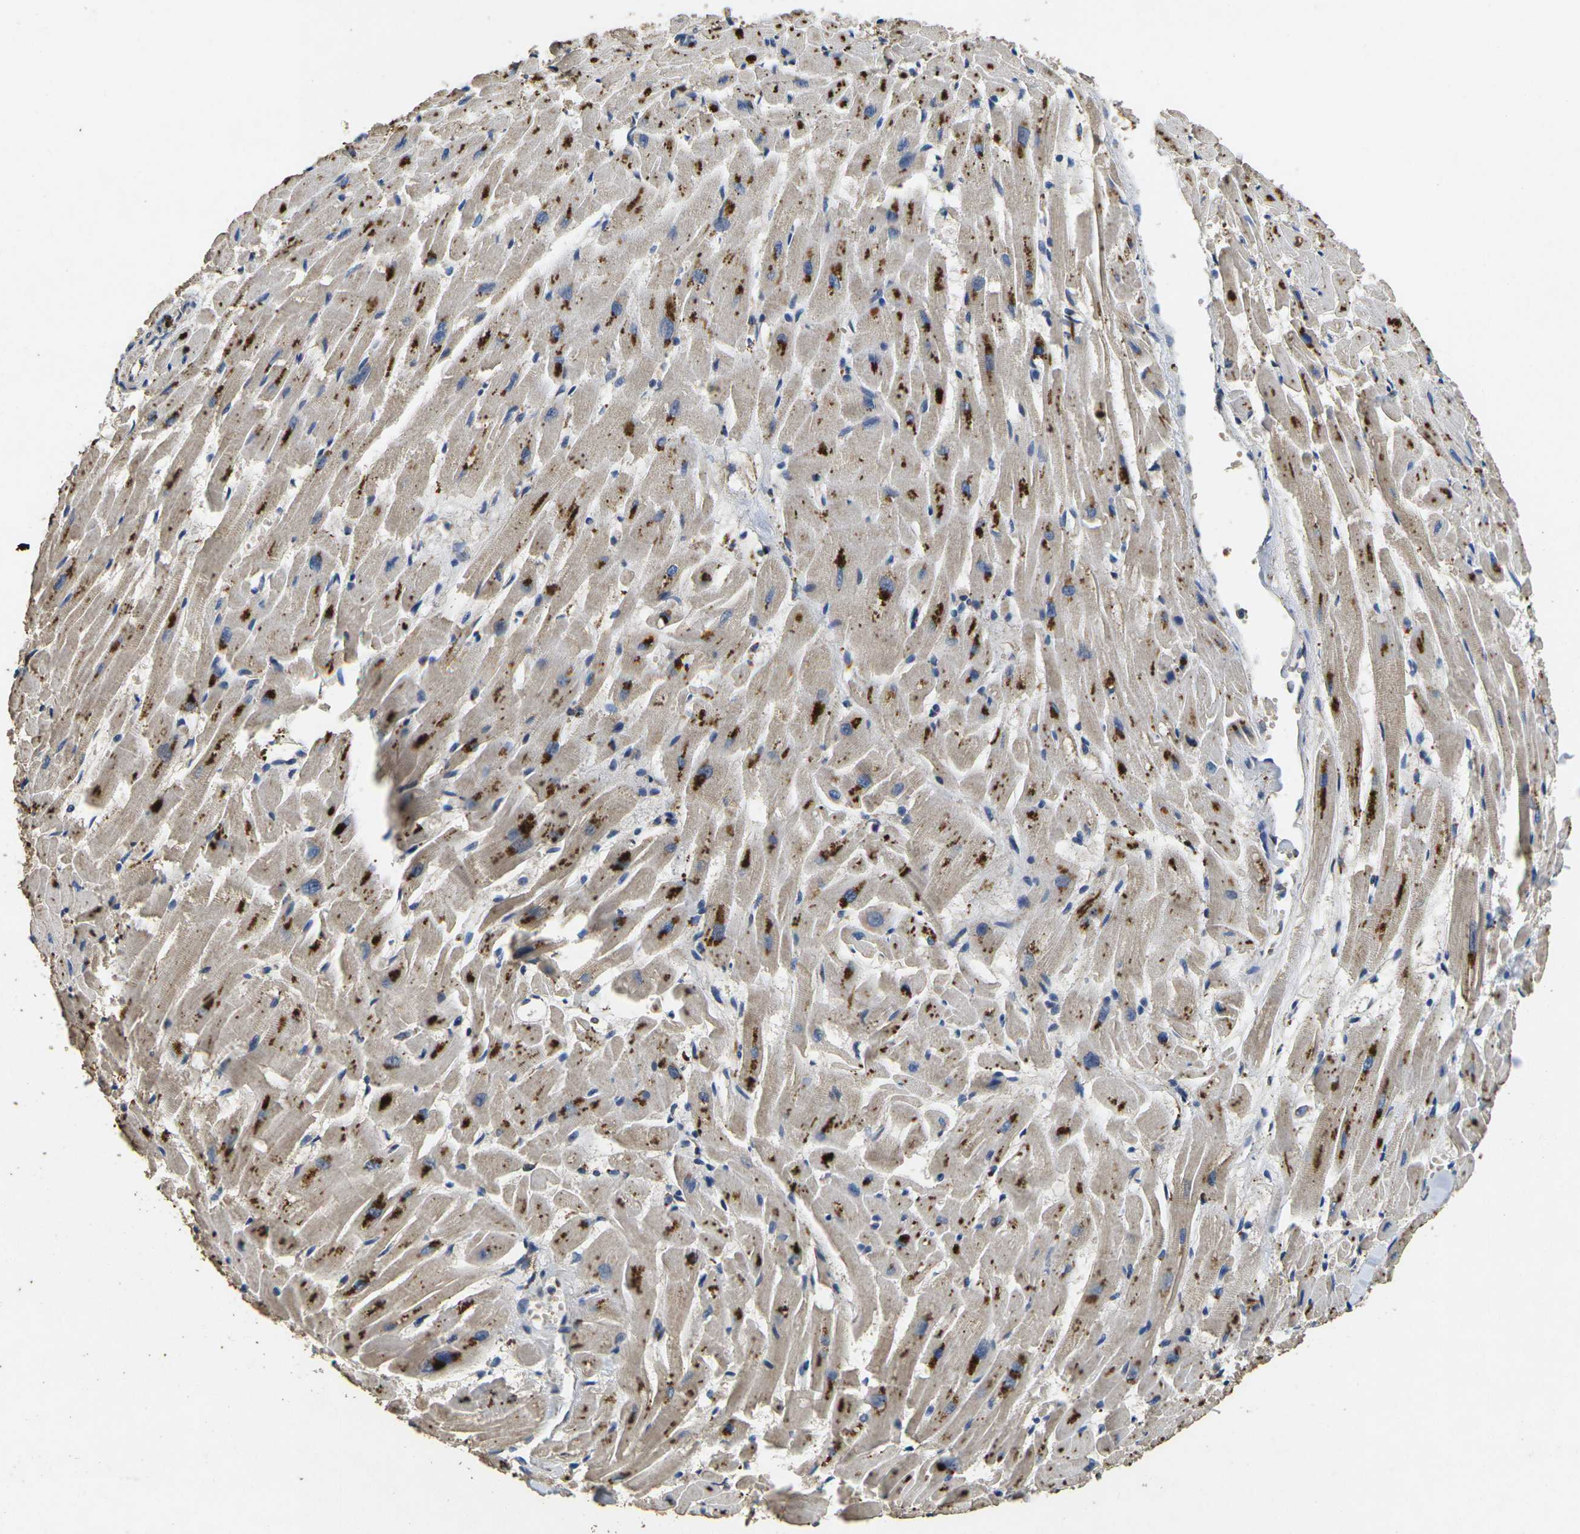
{"staining": {"intensity": "moderate", "quantity": ">75%", "location": "cytoplasmic/membranous"}, "tissue": "heart muscle", "cell_type": "Cardiomyocytes", "image_type": "normal", "snomed": [{"axis": "morphology", "description": "Normal tissue, NOS"}, {"axis": "topography", "description": "Heart"}], "caption": "Brown immunohistochemical staining in benign heart muscle shows moderate cytoplasmic/membranous staining in about >75% of cardiomyocytes. The staining was performed using DAB, with brown indicating positive protein expression. Nuclei are stained blue with hematoxylin.", "gene": "MAPK11", "patient": {"sex": "female", "age": 19}}